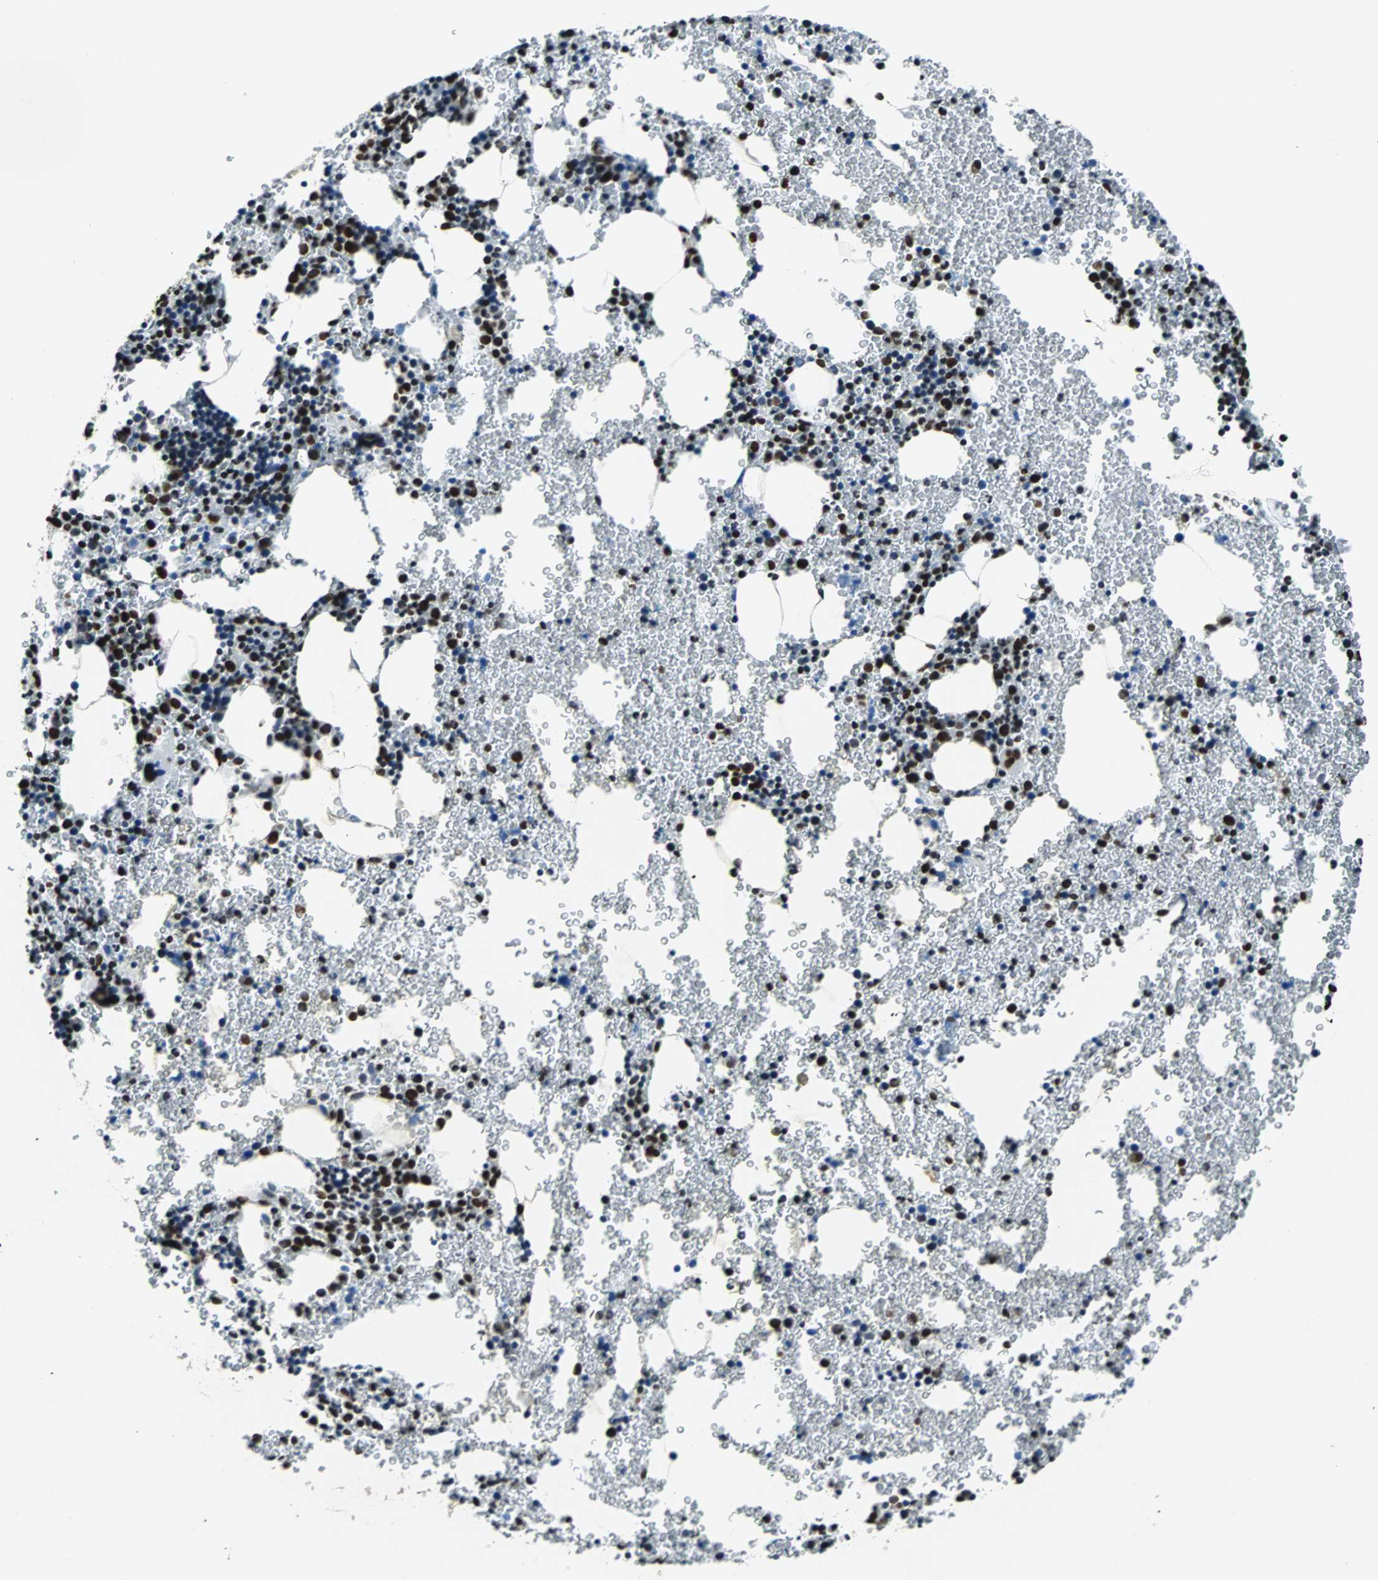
{"staining": {"intensity": "strong", "quantity": ">75%", "location": "nuclear"}, "tissue": "bone marrow", "cell_type": "Hematopoietic cells", "image_type": "normal", "snomed": [{"axis": "morphology", "description": "Normal tissue, NOS"}, {"axis": "morphology", "description": "Inflammation, NOS"}, {"axis": "topography", "description": "Bone marrow"}], "caption": "High-magnification brightfield microscopy of normal bone marrow stained with DAB (brown) and counterstained with hematoxylin (blue). hematopoietic cells exhibit strong nuclear staining is seen in approximately>75% of cells. (DAB IHC with brightfield microscopy, high magnification).", "gene": "FUBP1", "patient": {"sex": "male", "age": 22}}